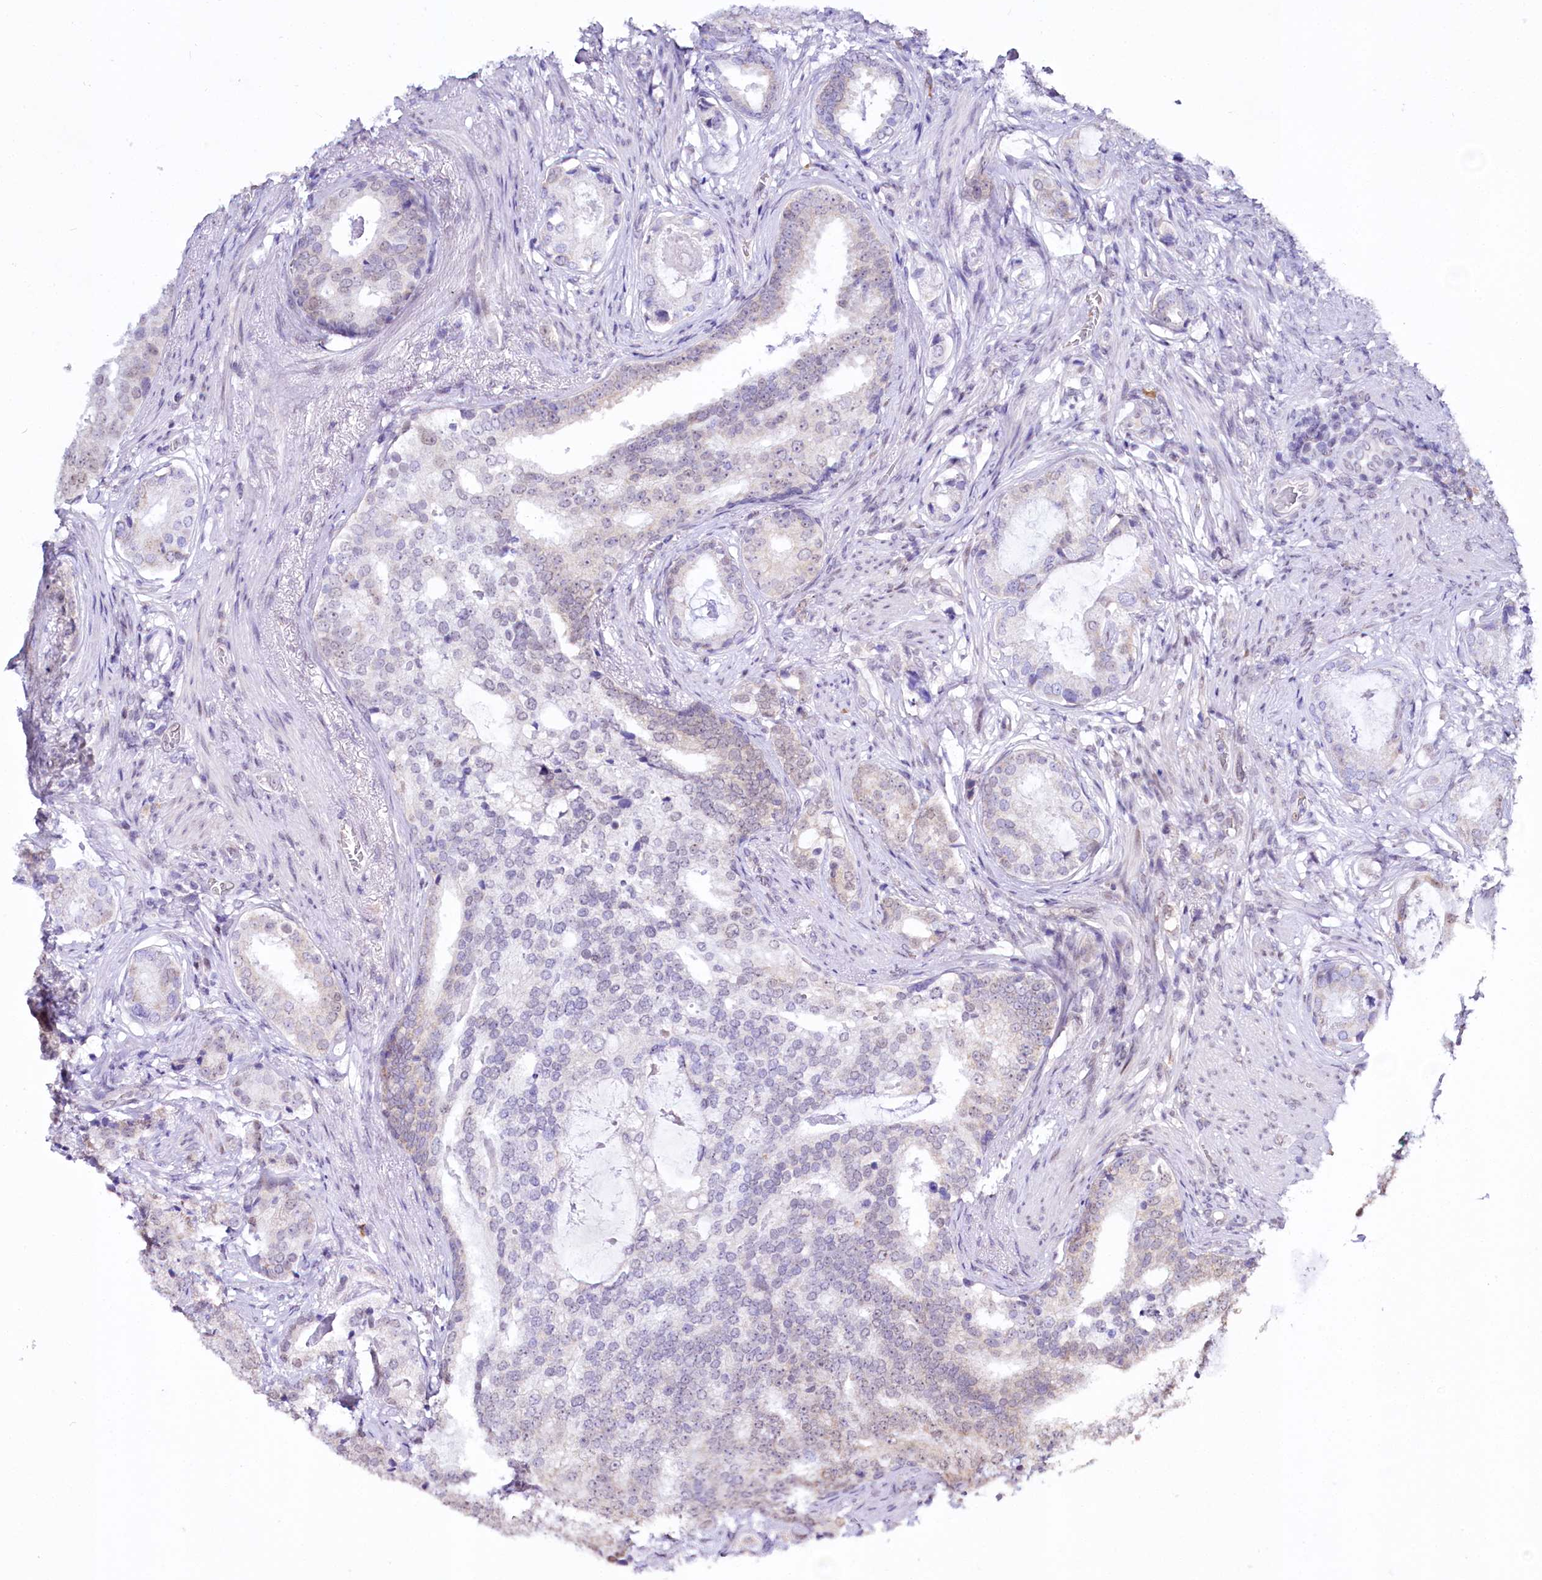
{"staining": {"intensity": "weak", "quantity": "<25%", "location": "cytoplasmic/membranous,nuclear"}, "tissue": "prostate cancer", "cell_type": "Tumor cells", "image_type": "cancer", "snomed": [{"axis": "morphology", "description": "Adenocarcinoma, Low grade"}, {"axis": "topography", "description": "Prostate"}], "caption": "Low-grade adenocarcinoma (prostate) stained for a protein using IHC exhibits no expression tumor cells.", "gene": "SPATS2", "patient": {"sex": "male", "age": 71}}